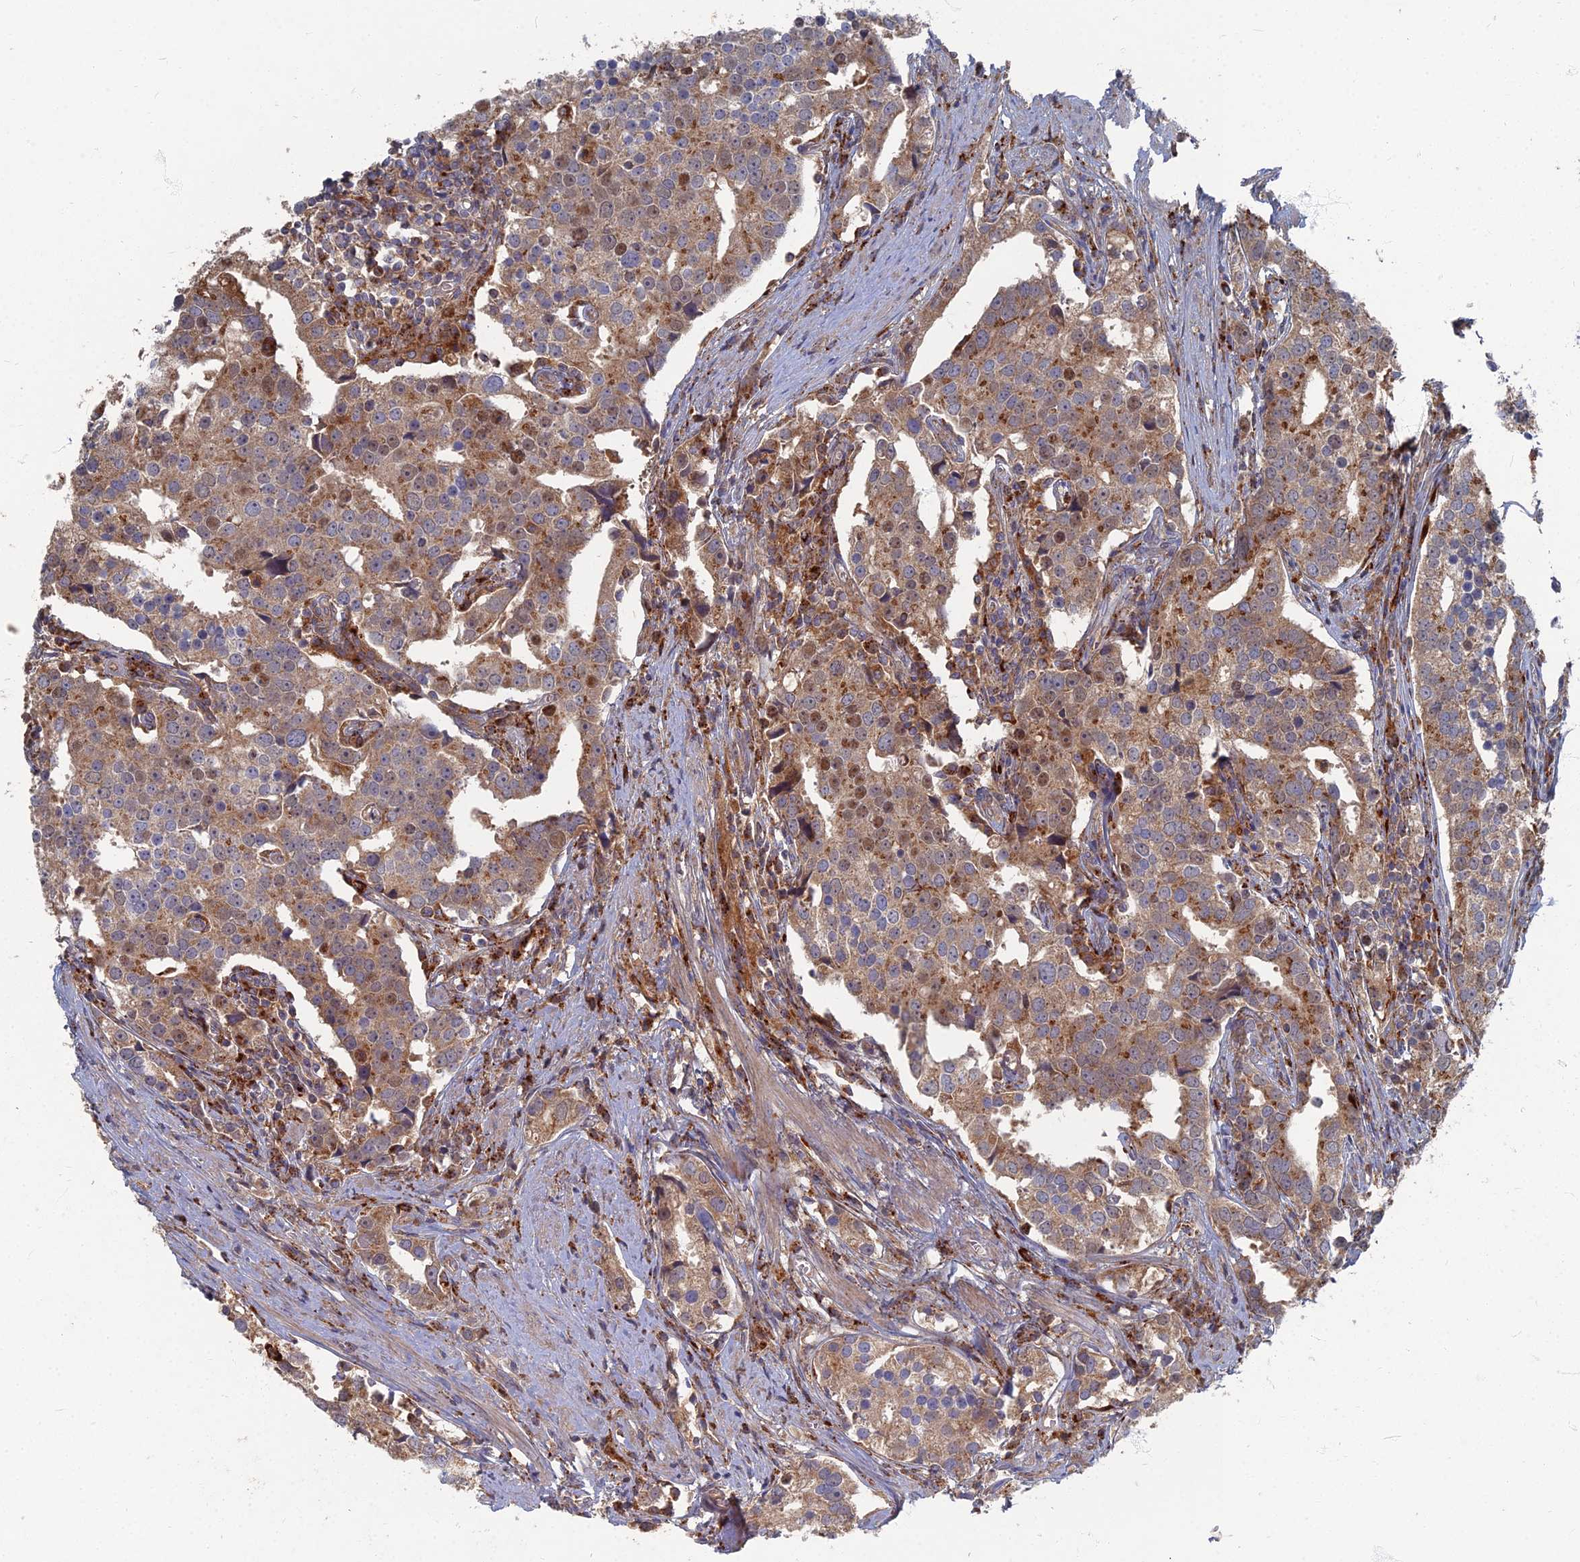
{"staining": {"intensity": "moderate", "quantity": ">75%", "location": "cytoplasmic/membranous,nuclear"}, "tissue": "prostate cancer", "cell_type": "Tumor cells", "image_type": "cancer", "snomed": [{"axis": "morphology", "description": "Adenocarcinoma, High grade"}, {"axis": "topography", "description": "Prostate"}], "caption": "An image showing moderate cytoplasmic/membranous and nuclear expression in about >75% of tumor cells in high-grade adenocarcinoma (prostate), as visualized by brown immunohistochemical staining.", "gene": "PPCDC", "patient": {"sex": "male", "age": 71}}